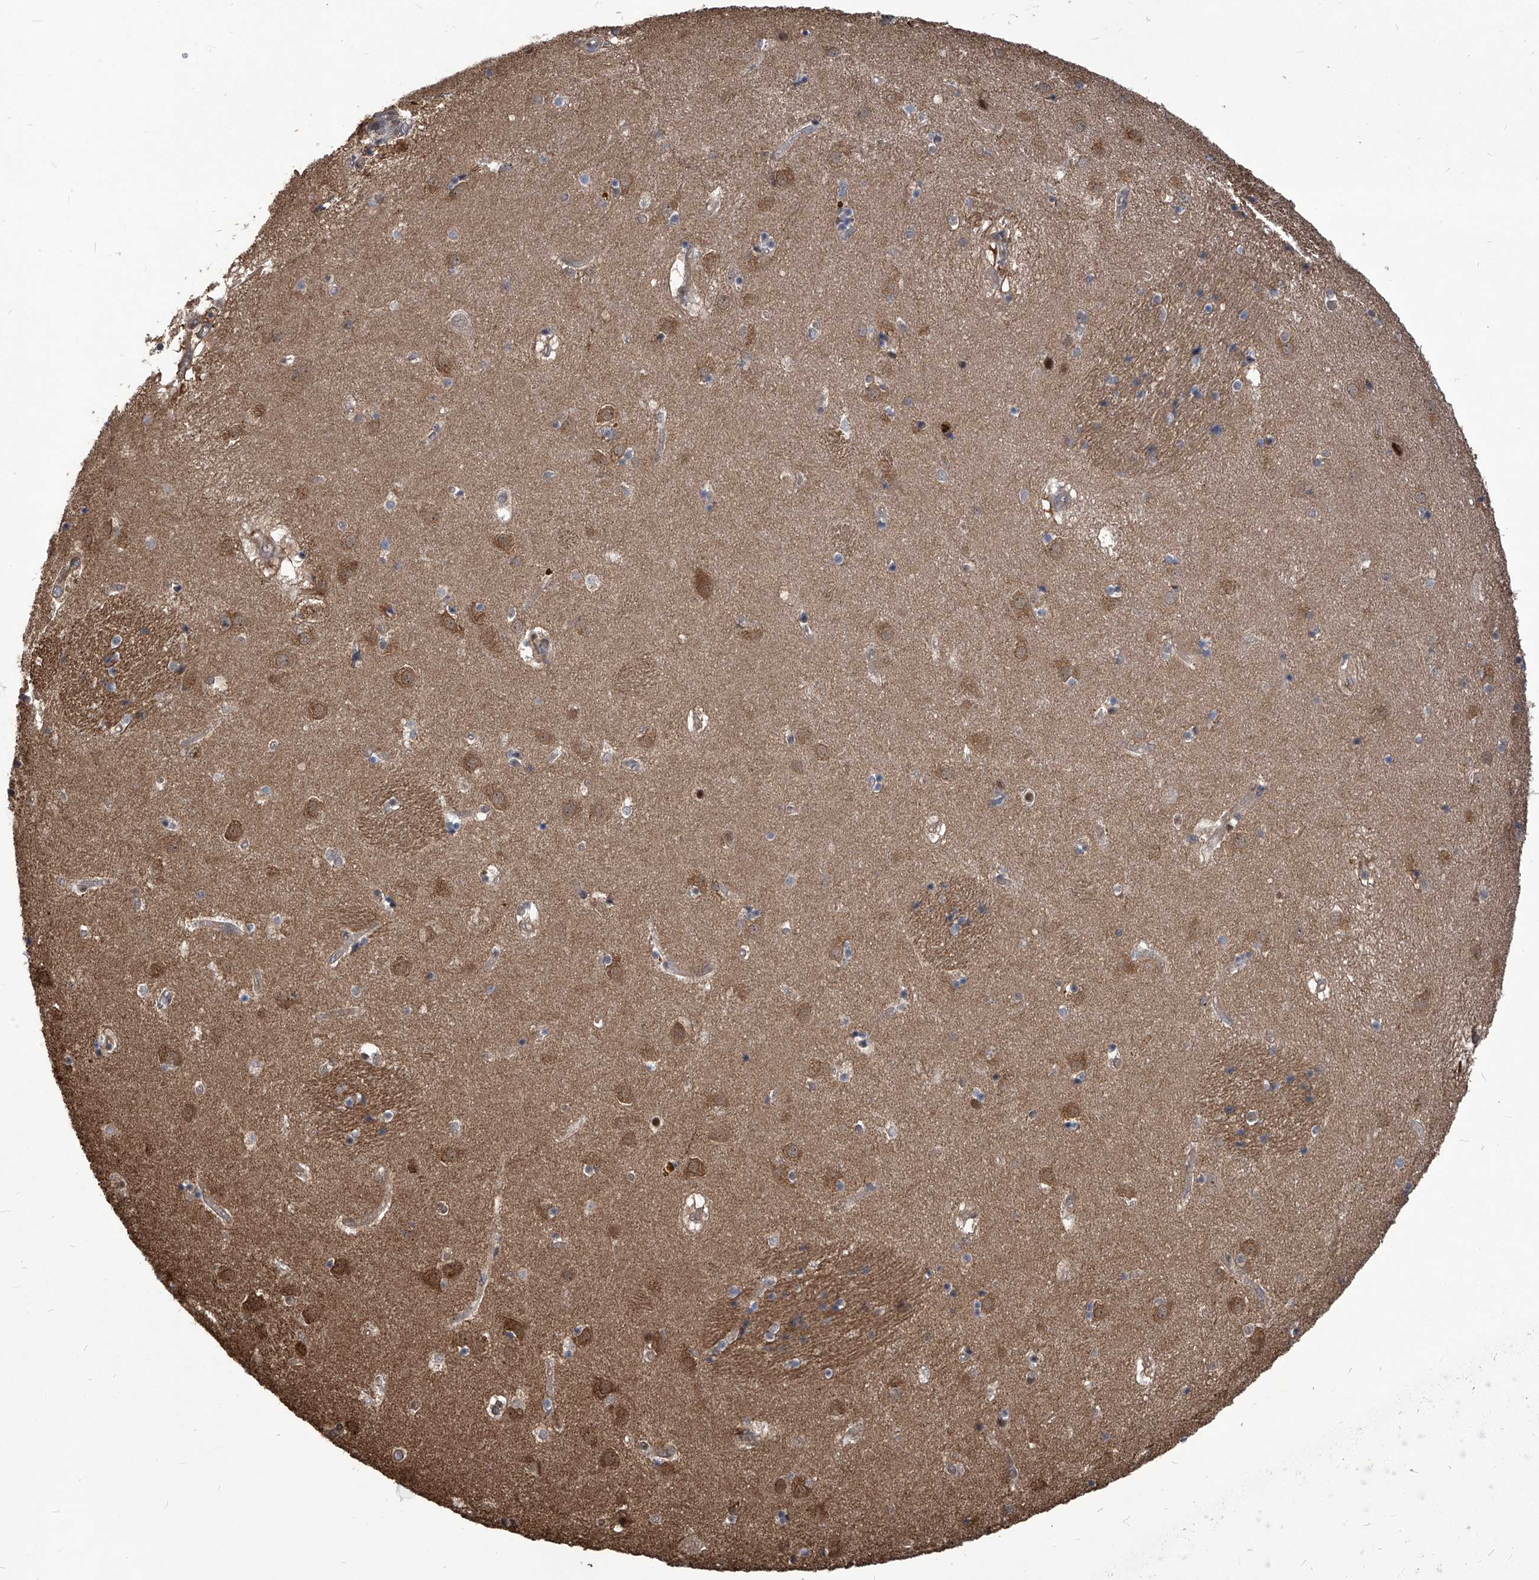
{"staining": {"intensity": "negative", "quantity": "none", "location": "none"}, "tissue": "caudate", "cell_type": "Glial cells", "image_type": "normal", "snomed": [{"axis": "morphology", "description": "Normal tissue, NOS"}, {"axis": "topography", "description": "Lateral ventricle wall"}], "caption": "This is an immunohistochemistry (IHC) histopathology image of benign caudate. There is no positivity in glial cells.", "gene": "PSMB1", "patient": {"sex": "male", "age": 70}}